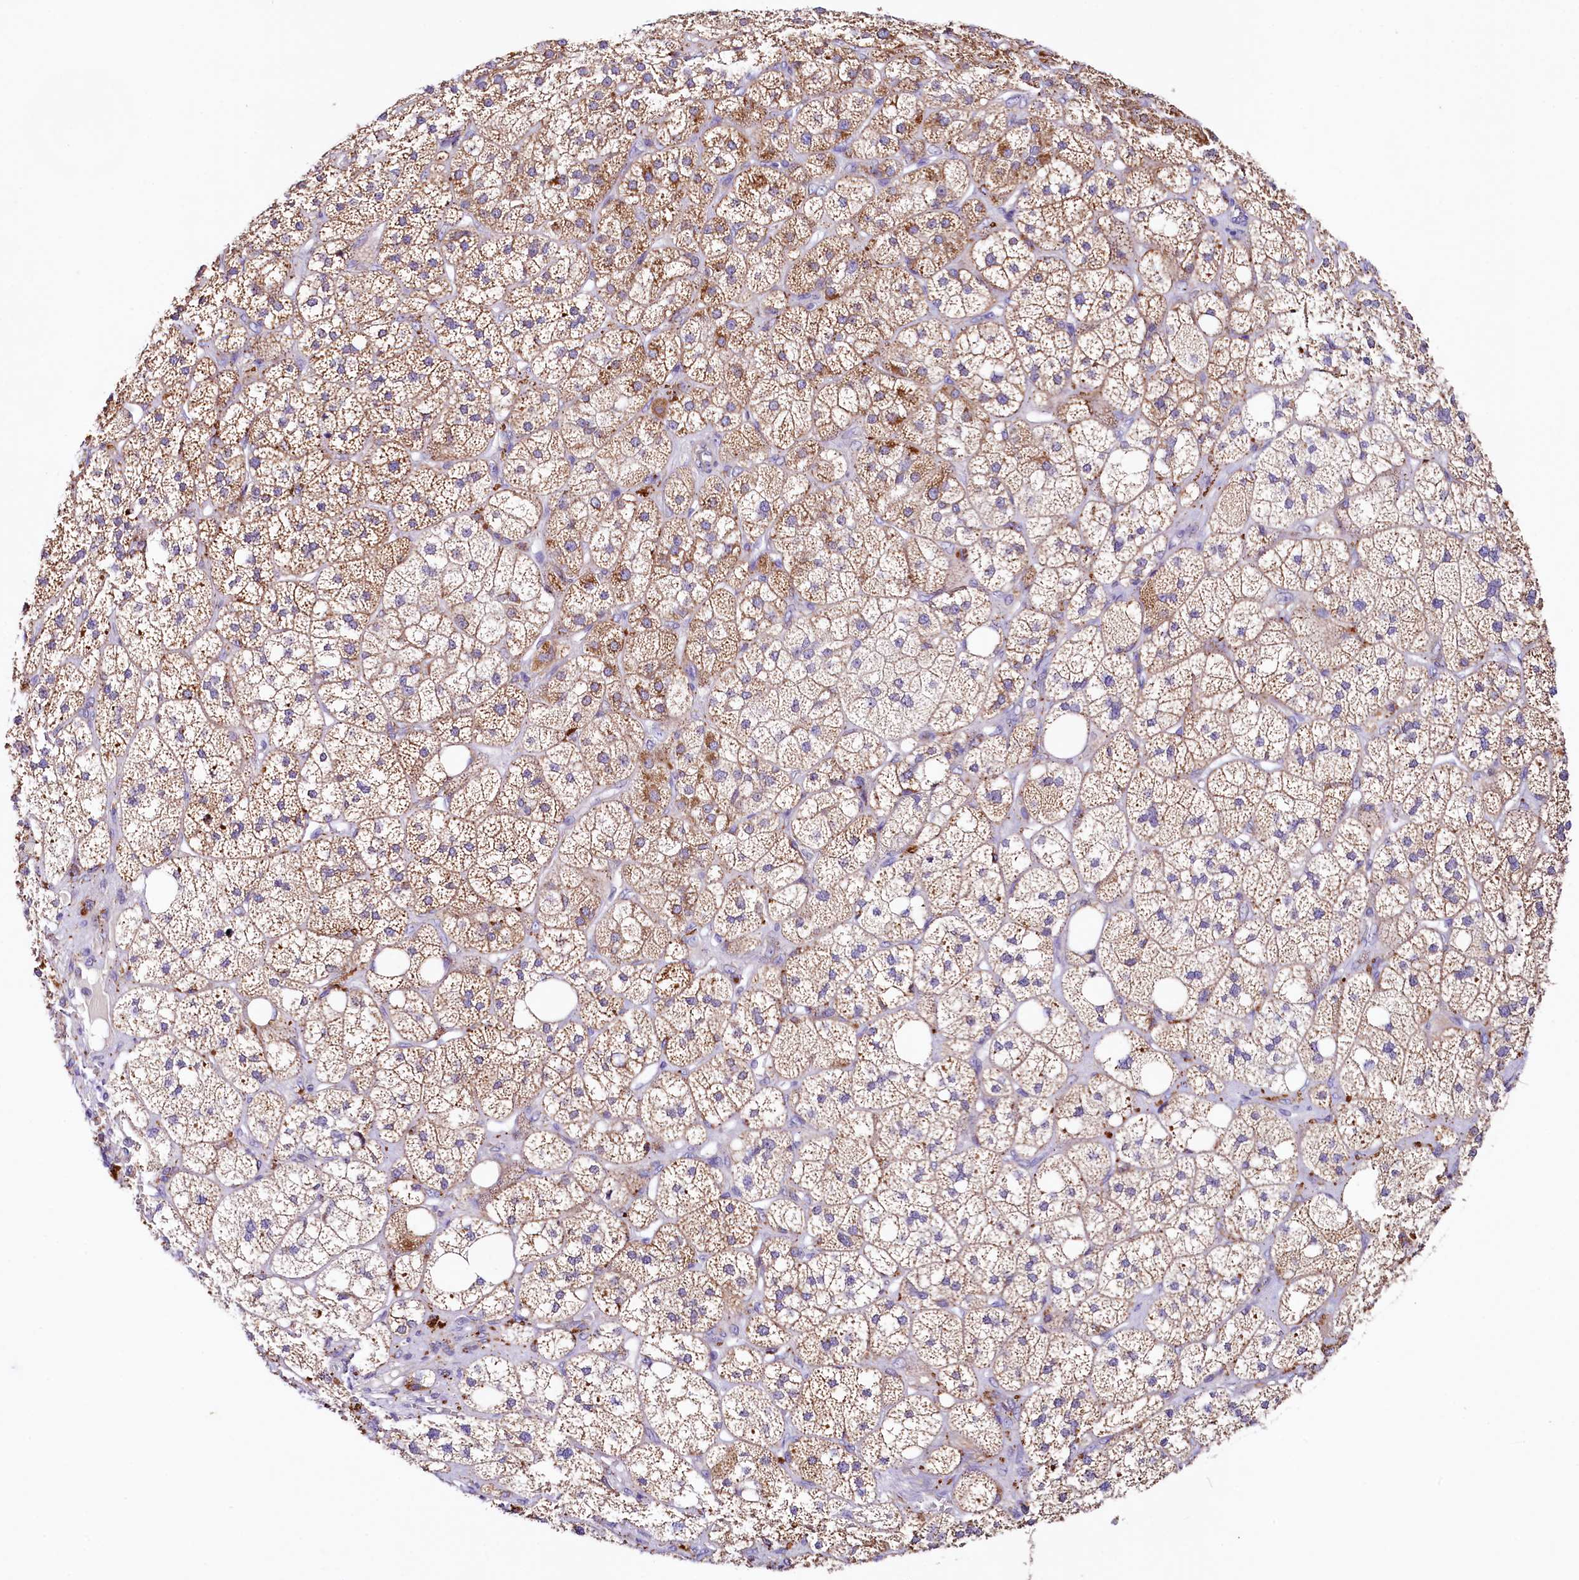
{"staining": {"intensity": "strong", "quantity": "25%-75%", "location": "cytoplasmic/membranous"}, "tissue": "adrenal gland", "cell_type": "Glandular cells", "image_type": "normal", "snomed": [{"axis": "morphology", "description": "Normal tissue, NOS"}, {"axis": "topography", "description": "Adrenal gland"}], "caption": "Immunohistochemical staining of benign adrenal gland demonstrates strong cytoplasmic/membranous protein positivity in about 25%-75% of glandular cells.", "gene": "SACM1L", "patient": {"sex": "male", "age": 61}}